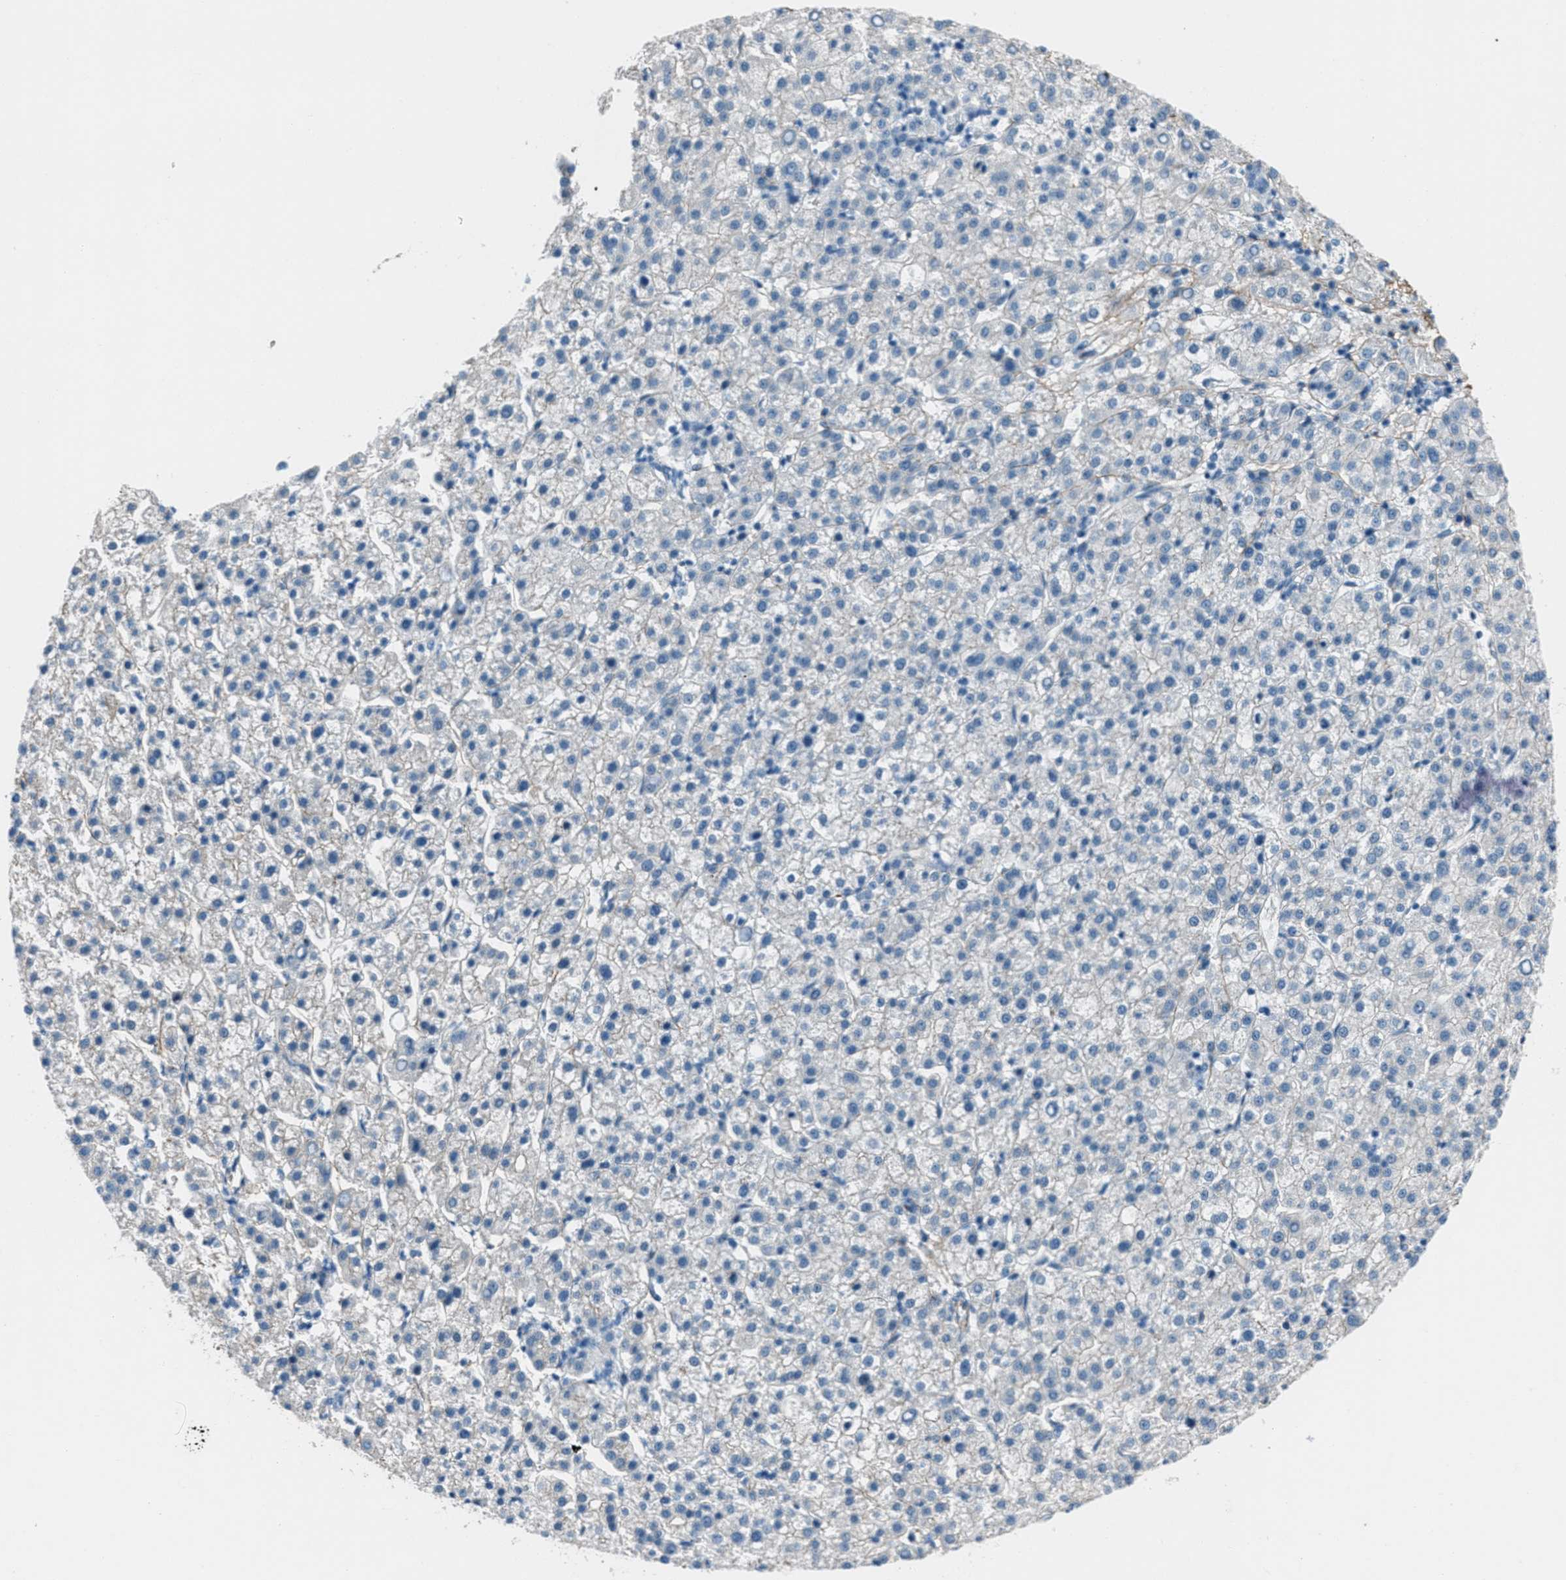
{"staining": {"intensity": "negative", "quantity": "none", "location": "none"}, "tissue": "liver cancer", "cell_type": "Tumor cells", "image_type": "cancer", "snomed": [{"axis": "morphology", "description": "Carcinoma, Hepatocellular, NOS"}, {"axis": "topography", "description": "Liver"}], "caption": "Immunohistochemistry of hepatocellular carcinoma (liver) demonstrates no staining in tumor cells. Brightfield microscopy of immunohistochemistry stained with DAB (brown) and hematoxylin (blue), captured at high magnification.", "gene": "FBN1", "patient": {"sex": "female", "age": 58}}